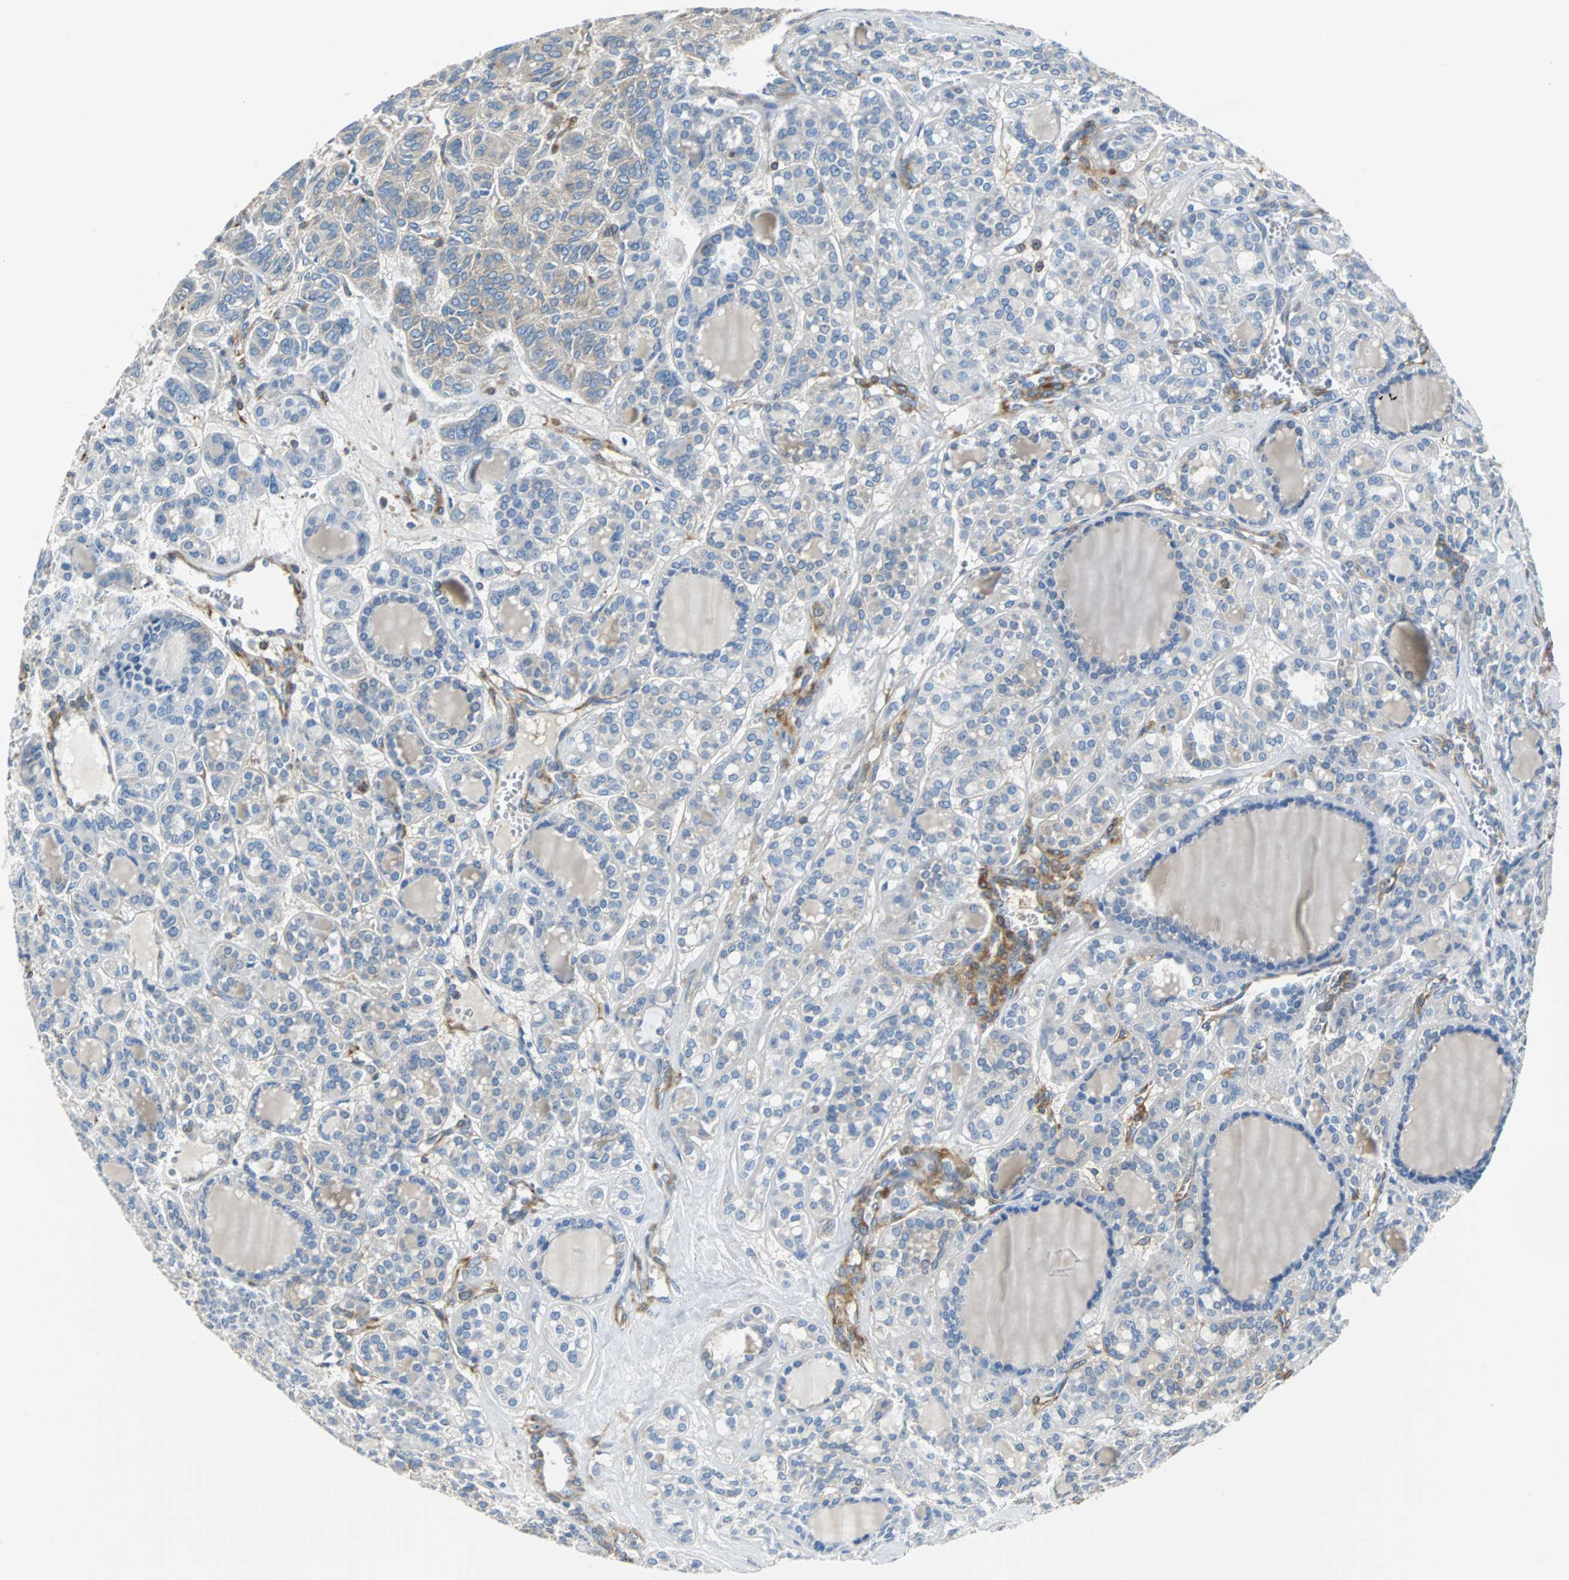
{"staining": {"intensity": "weak", "quantity": "25%-75%", "location": "cytoplasmic/membranous"}, "tissue": "thyroid cancer", "cell_type": "Tumor cells", "image_type": "cancer", "snomed": [{"axis": "morphology", "description": "Follicular adenoma carcinoma, NOS"}, {"axis": "topography", "description": "Thyroid gland"}], "caption": "Human thyroid cancer (follicular adenoma carcinoma) stained for a protein (brown) exhibits weak cytoplasmic/membranous positive expression in about 25%-75% of tumor cells.", "gene": "TSC22D4", "patient": {"sex": "female", "age": 71}}